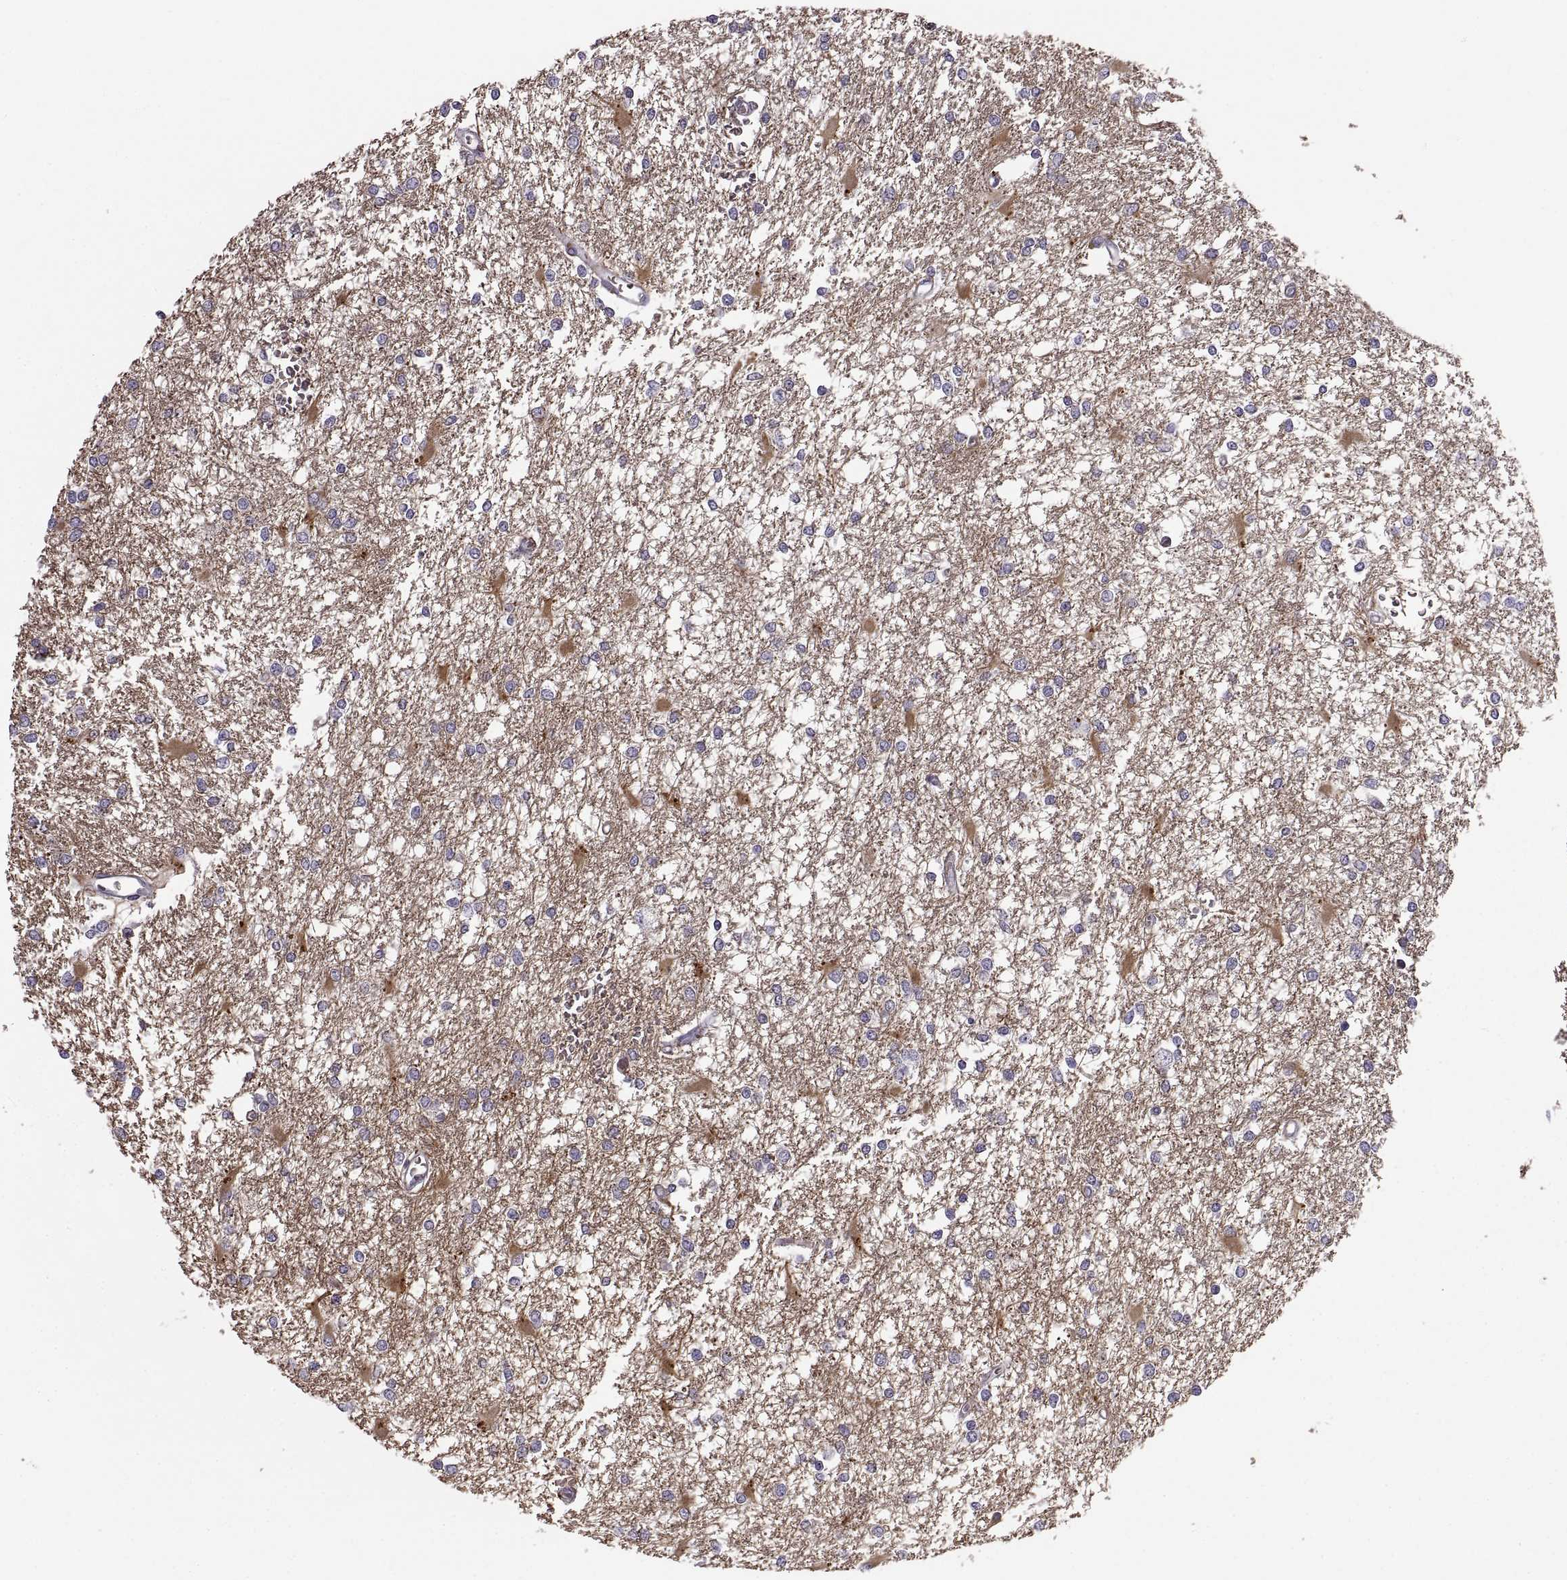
{"staining": {"intensity": "negative", "quantity": "none", "location": "none"}, "tissue": "glioma", "cell_type": "Tumor cells", "image_type": "cancer", "snomed": [{"axis": "morphology", "description": "Glioma, malignant, High grade"}, {"axis": "topography", "description": "Cerebral cortex"}], "caption": "DAB immunohistochemical staining of human high-grade glioma (malignant) demonstrates no significant expression in tumor cells.", "gene": "MEIOC", "patient": {"sex": "male", "age": 79}}